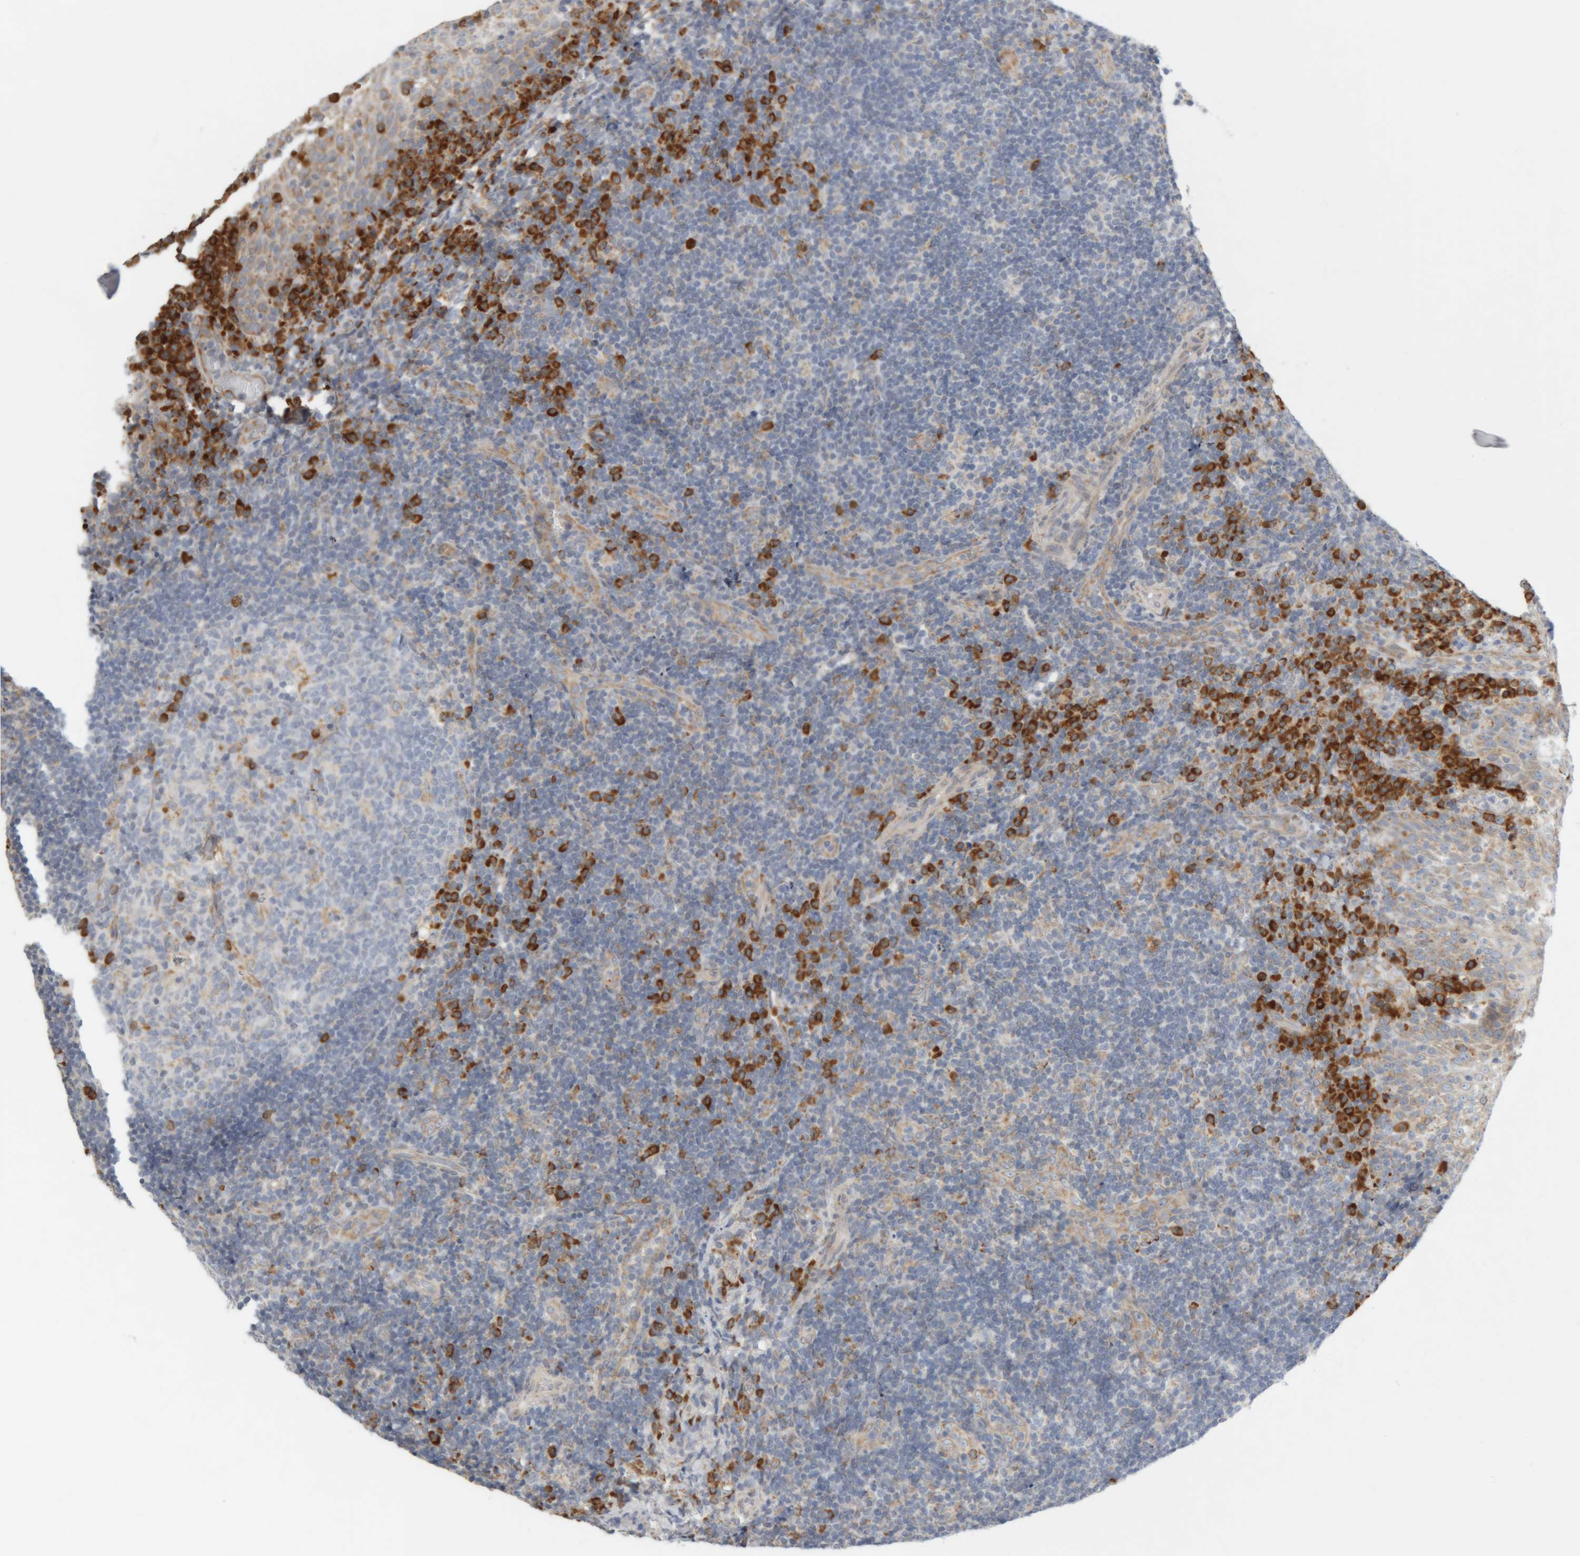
{"staining": {"intensity": "moderate", "quantity": "<25%", "location": "cytoplasmic/membranous"}, "tissue": "tonsil", "cell_type": "Germinal center cells", "image_type": "normal", "snomed": [{"axis": "morphology", "description": "Normal tissue, NOS"}, {"axis": "topography", "description": "Tonsil"}], "caption": "Benign tonsil was stained to show a protein in brown. There is low levels of moderate cytoplasmic/membranous expression in approximately <25% of germinal center cells.", "gene": "RPN2", "patient": {"sex": "female", "age": 40}}